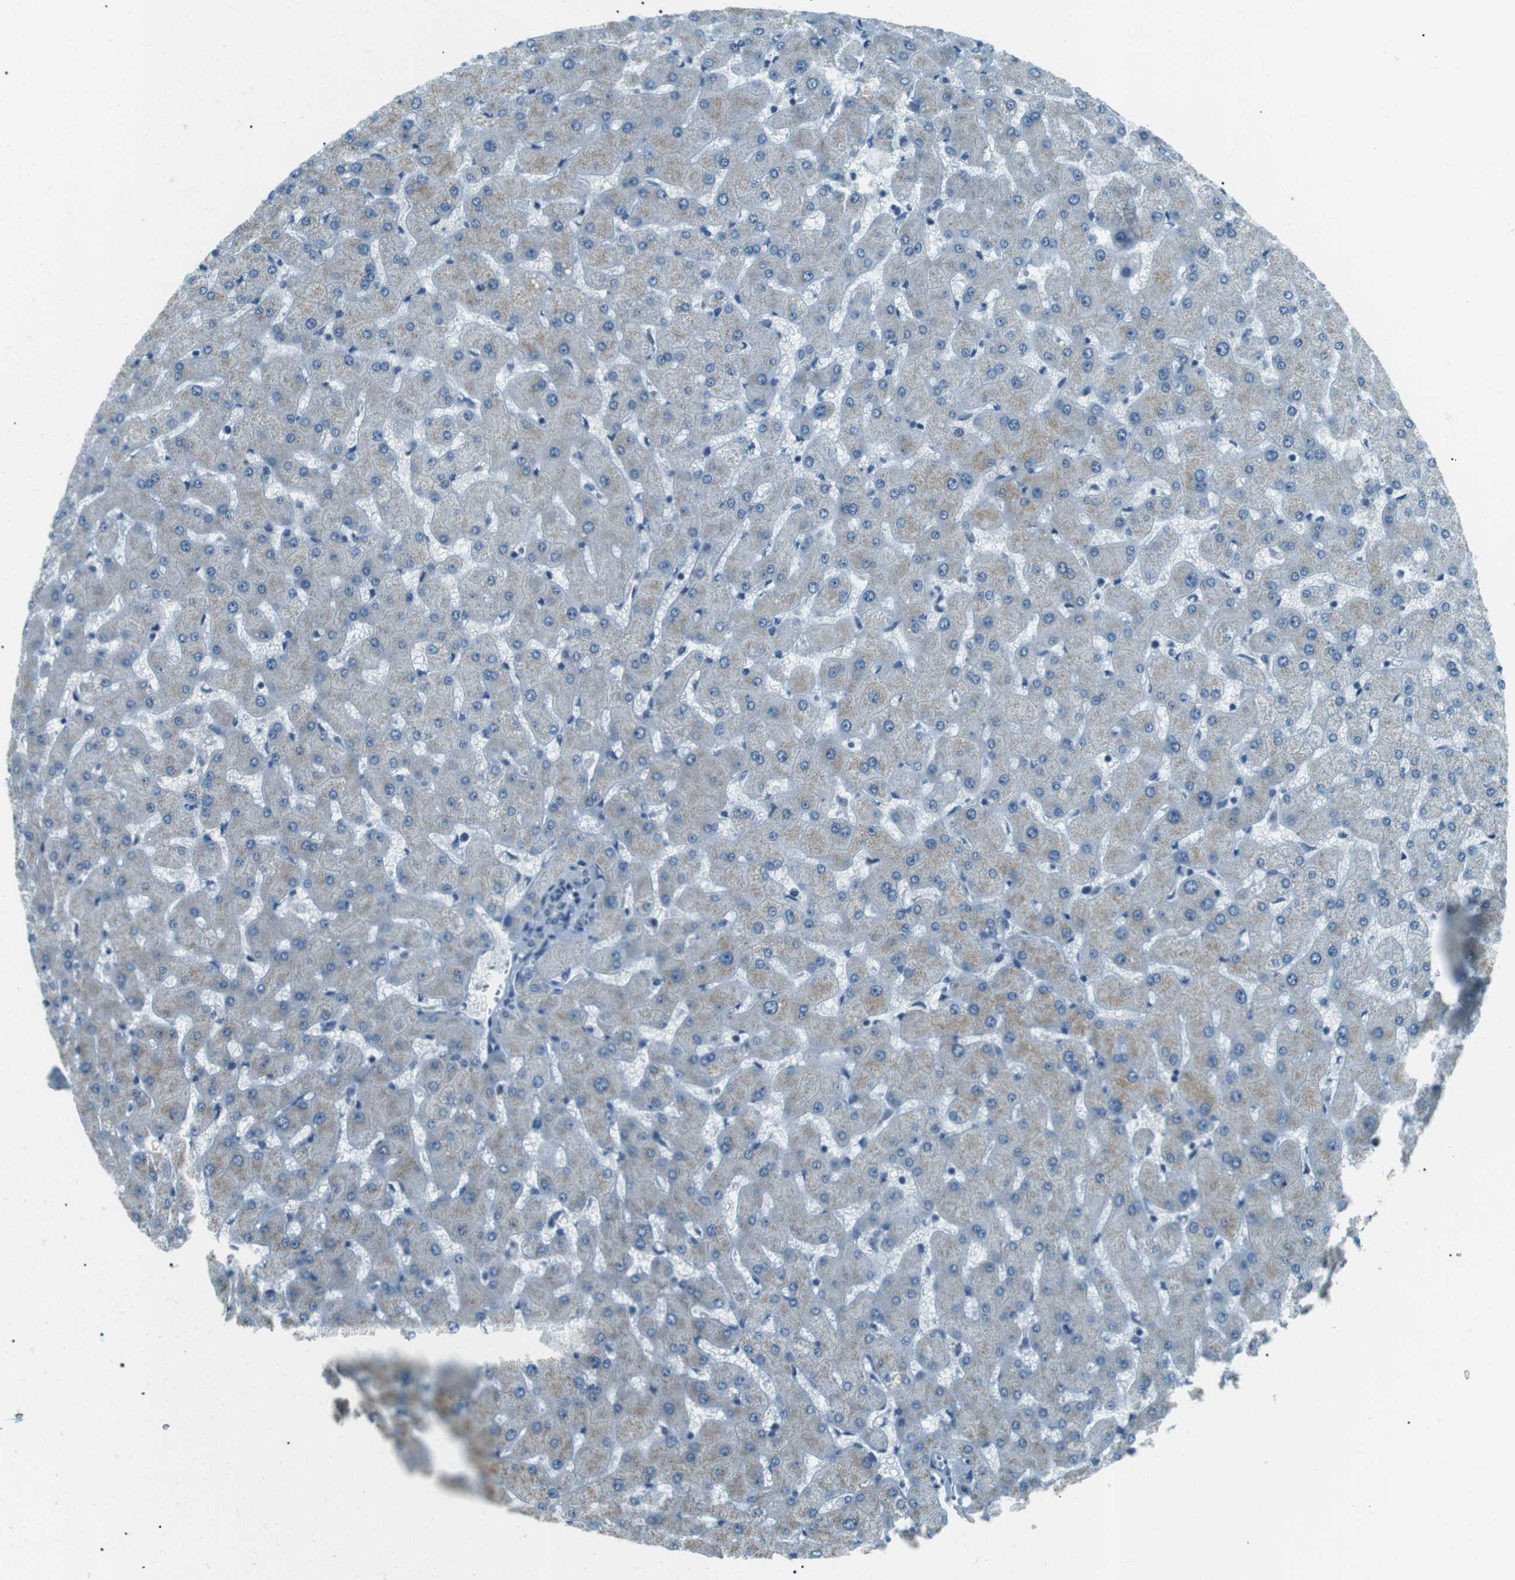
{"staining": {"intensity": "negative", "quantity": "none", "location": "none"}, "tissue": "liver", "cell_type": "Cholangiocytes", "image_type": "normal", "snomed": [{"axis": "morphology", "description": "Normal tissue, NOS"}, {"axis": "topography", "description": "Liver"}], "caption": "Histopathology image shows no protein positivity in cholangiocytes of unremarkable liver. (DAB (3,3'-diaminobenzidine) immunohistochemistry (IHC) with hematoxylin counter stain).", "gene": "ENSG00000289724", "patient": {"sex": "female", "age": 63}}